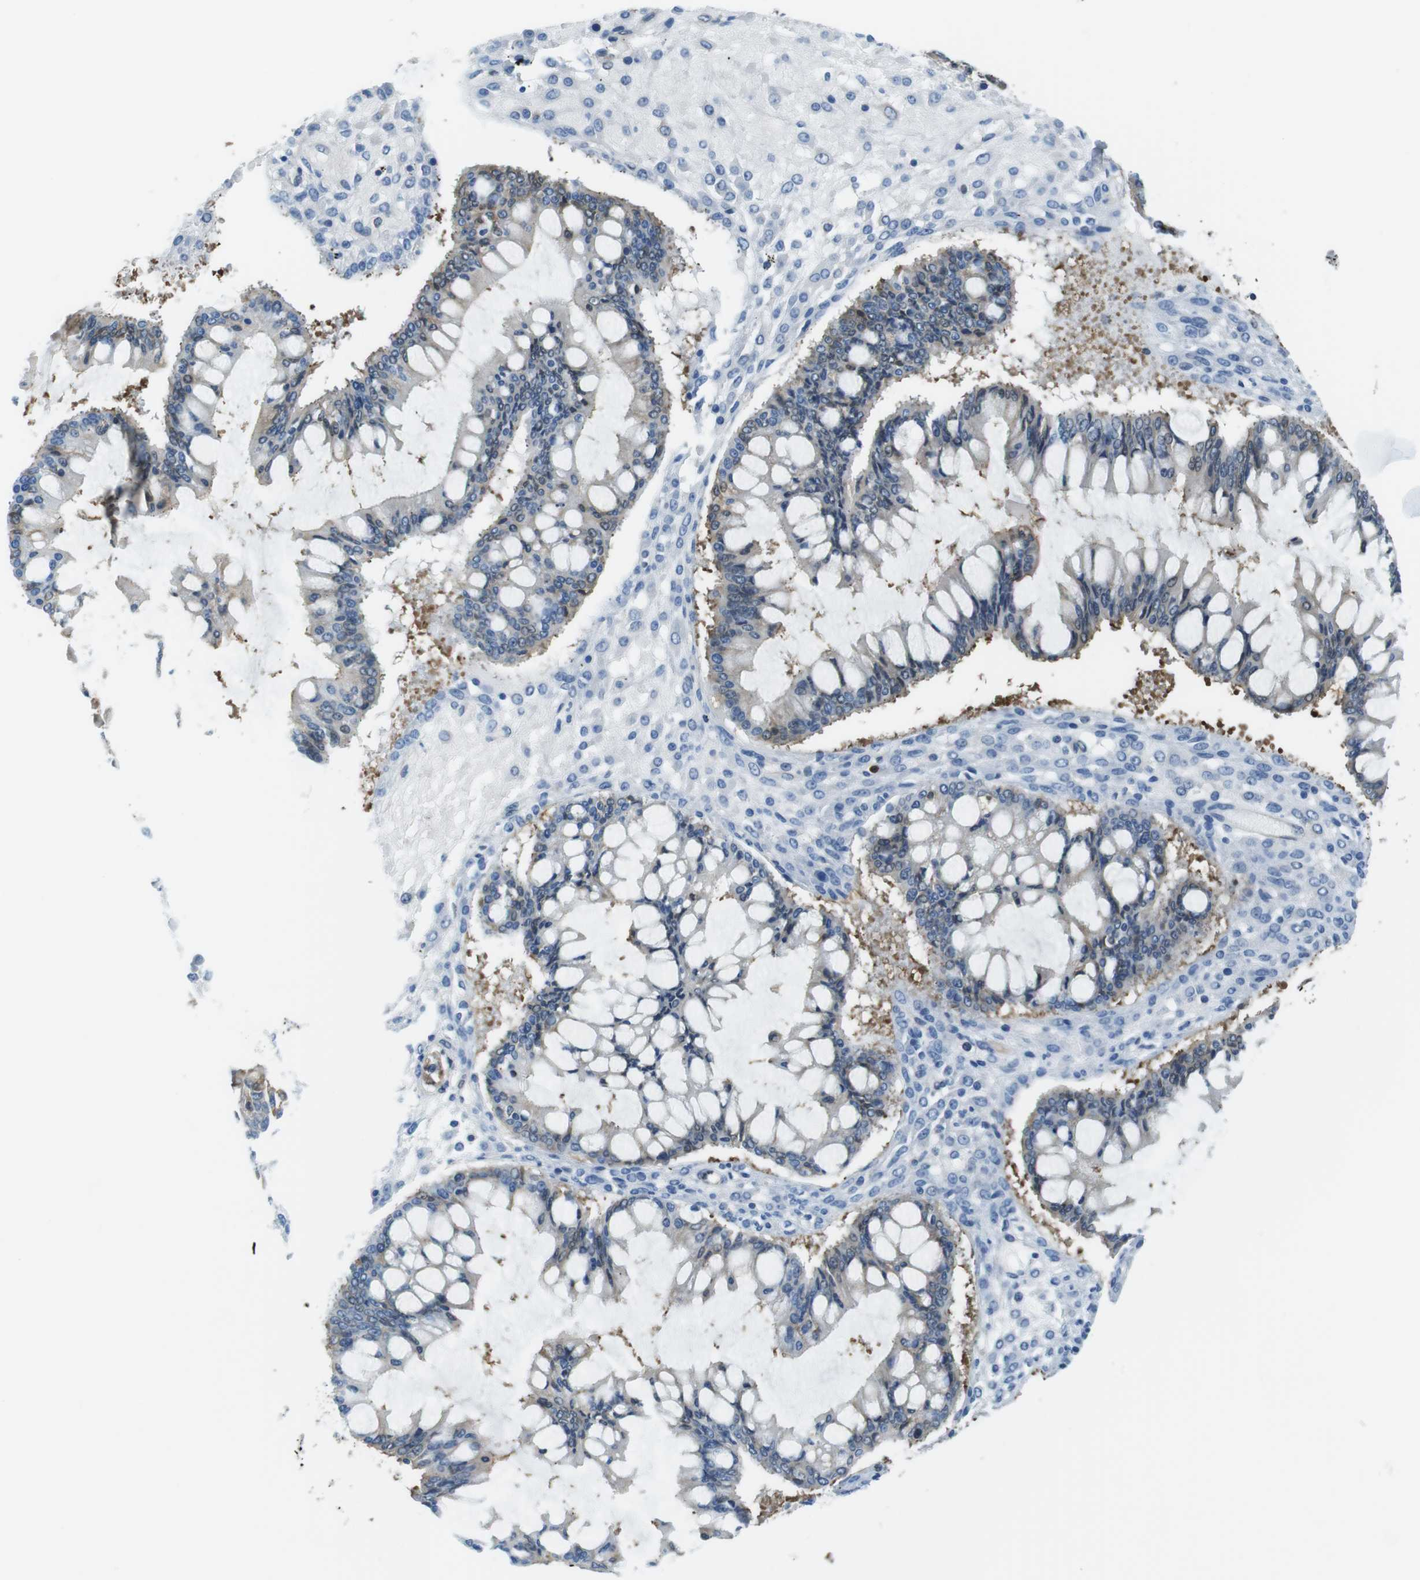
{"staining": {"intensity": "negative", "quantity": "none", "location": "none"}, "tissue": "ovarian cancer", "cell_type": "Tumor cells", "image_type": "cancer", "snomed": [{"axis": "morphology", "description": "Cystadenocarcinoma, mucinous, NOS"}, {"axis": "topography", "description": "Ovary"}], "caption": "Mucinous cystadenocarcinoma (ovarian) stained for a protein using immunohistochemistry (IHC) reveals no staining tumor cells.", "gene": "TES", "patient": {"sex": "female", "age": 73}}